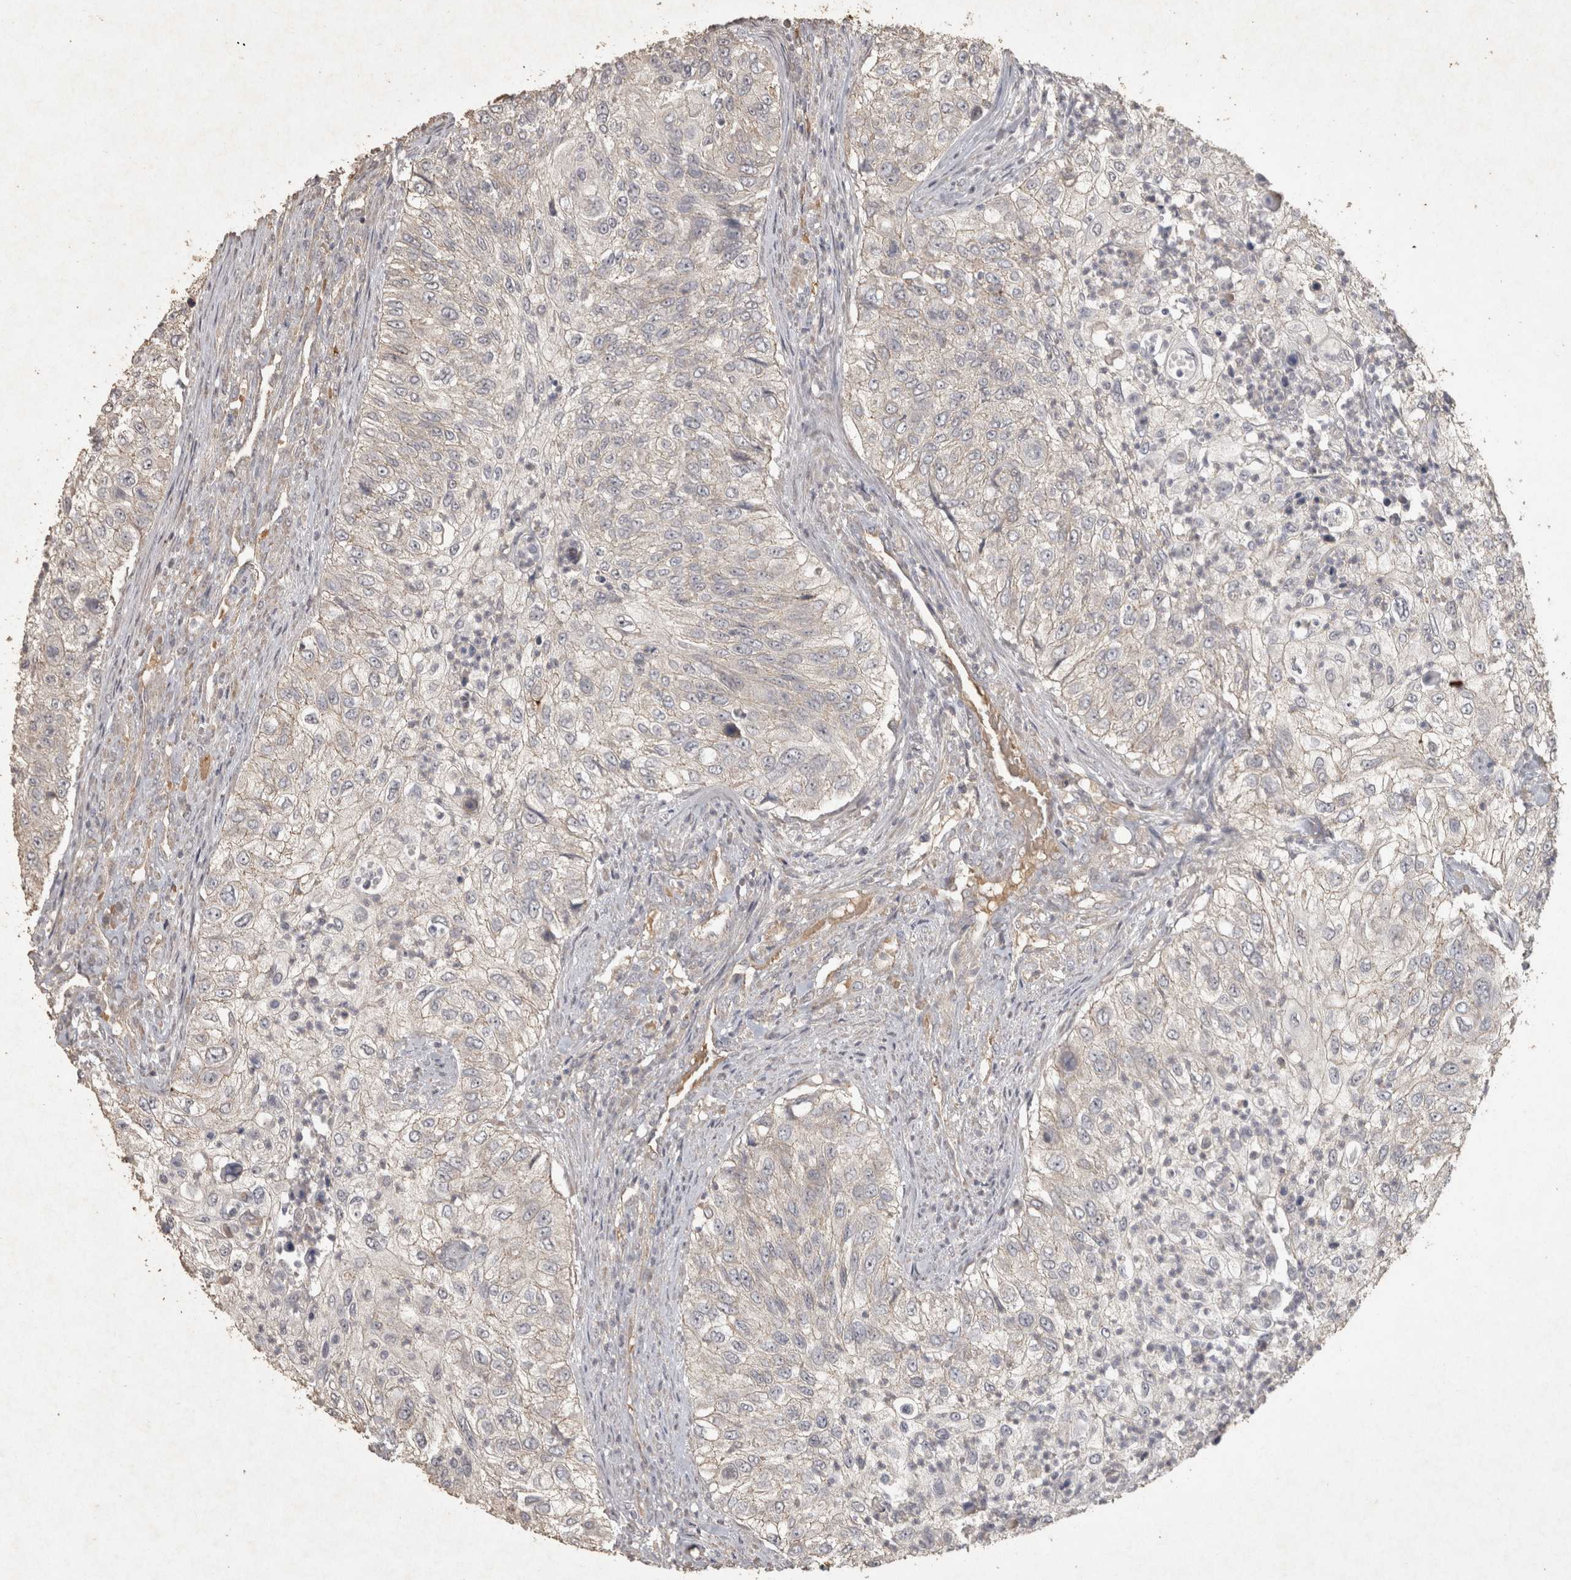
{"staining": {"intensity": "negative", "quantity": "none", "location": "none"}, "tissue": "urothelial cancer", "cell_type": "Tumor cells", "image_type": "cancer", "snomed": [{"axis": "morphology", "description": "Urothelial carcinoma, High grade"}, {"axis": "topography", "description": "Urinary bladder"}], "caption": "Tumor cells are negative for brown protein staining in urothelial cancer.", "gene": "OSTN", "patient": {"sex": "female", "age": 60}}